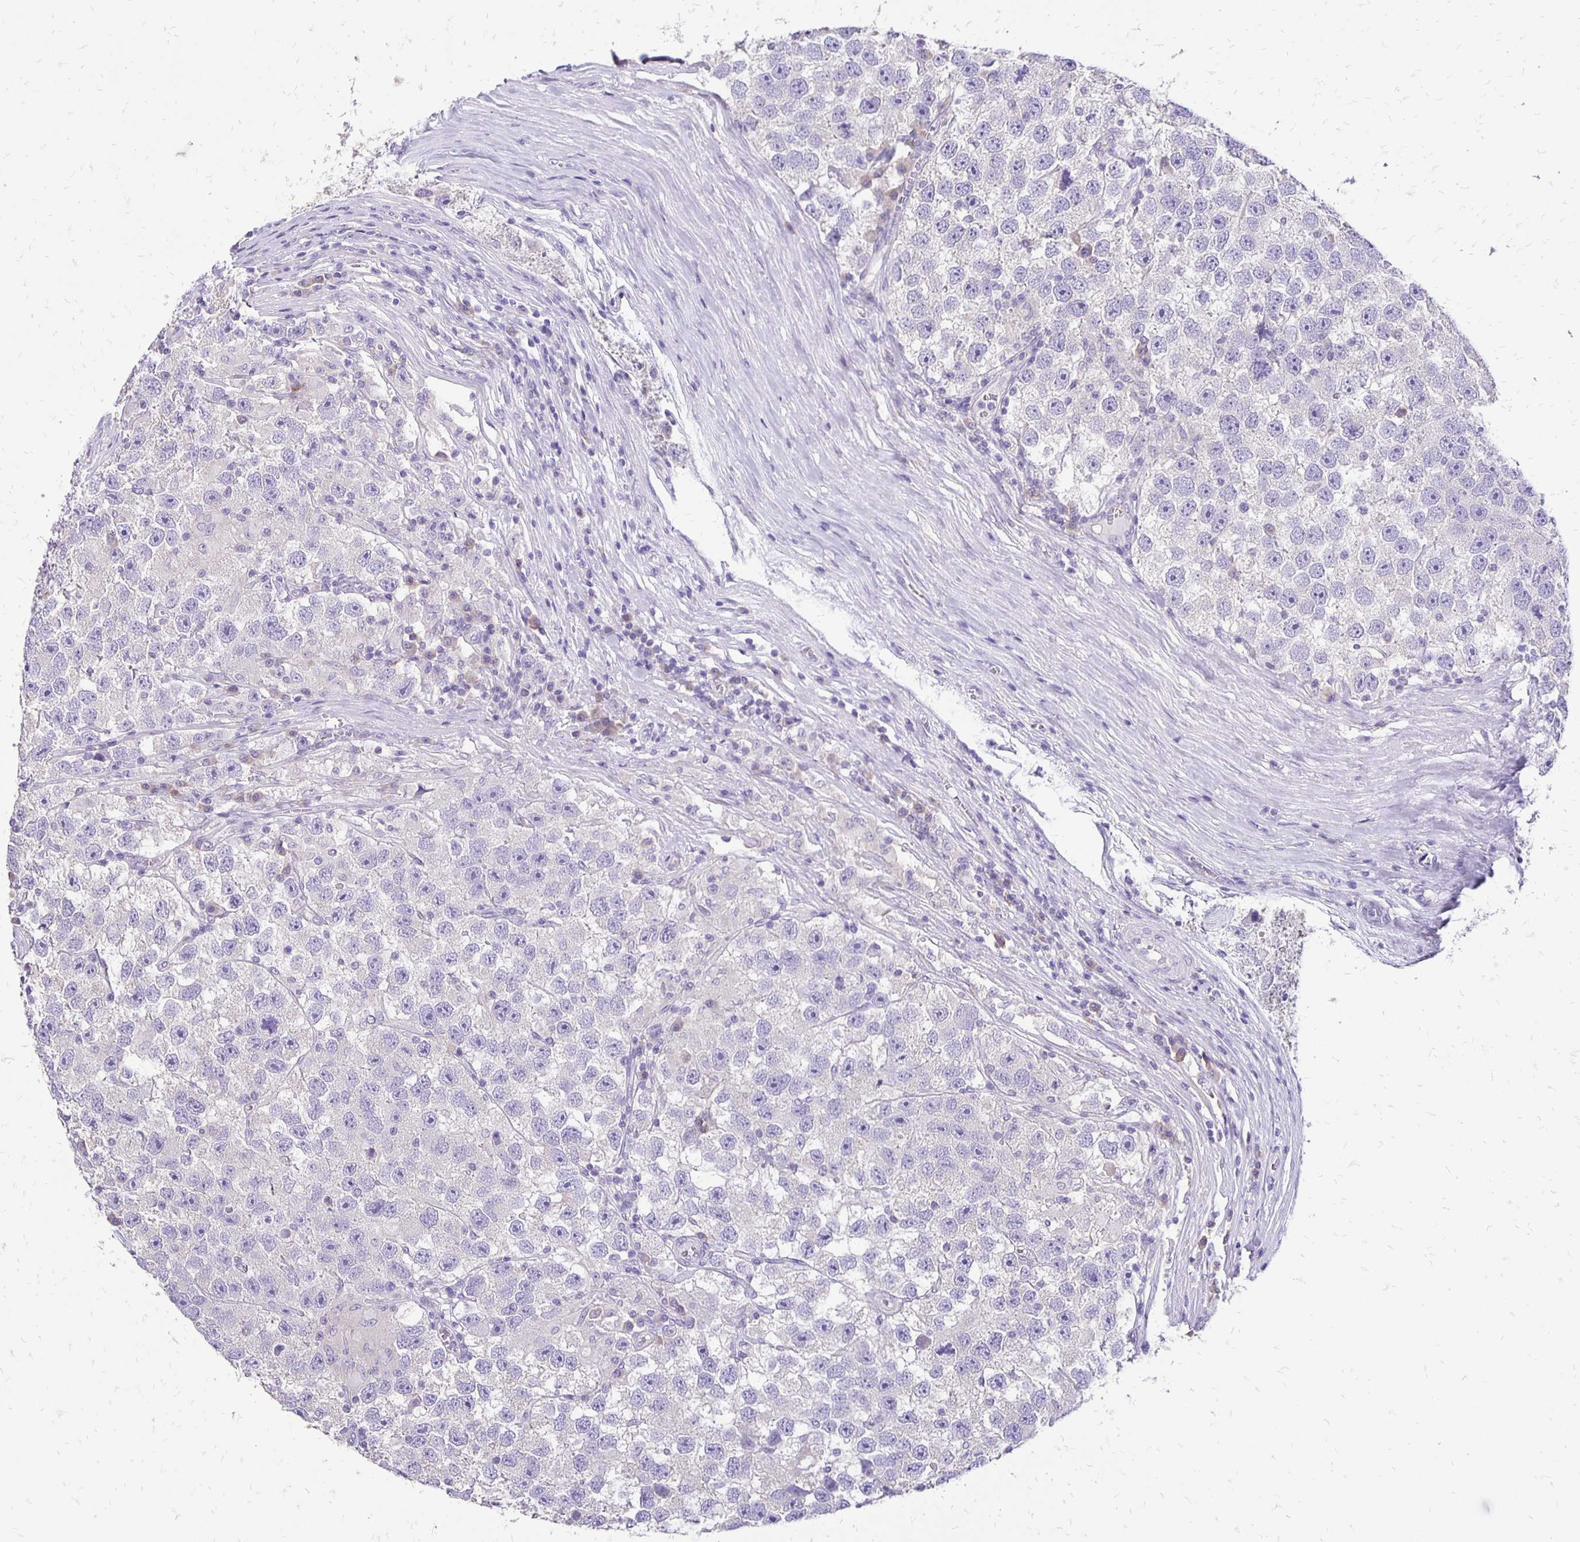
{"staining": {"intensity": "negative", "quantity": "none", "location": "none"}, "tissue": "testis cancer", "cell_type": "Tumor cells", "image_type": "cancer", "snomed": [{"axis": "morphology", "description": "Seminoma, NOS"}, {"axis": "topography", "description": "Testis"}], "caption": "This is an IHC histopathology image of human testis cancer (seminoma). There is no expression in tumor cells.", "gene": "ANKRD45", "patient": {"sex": "male", "age": 26}}